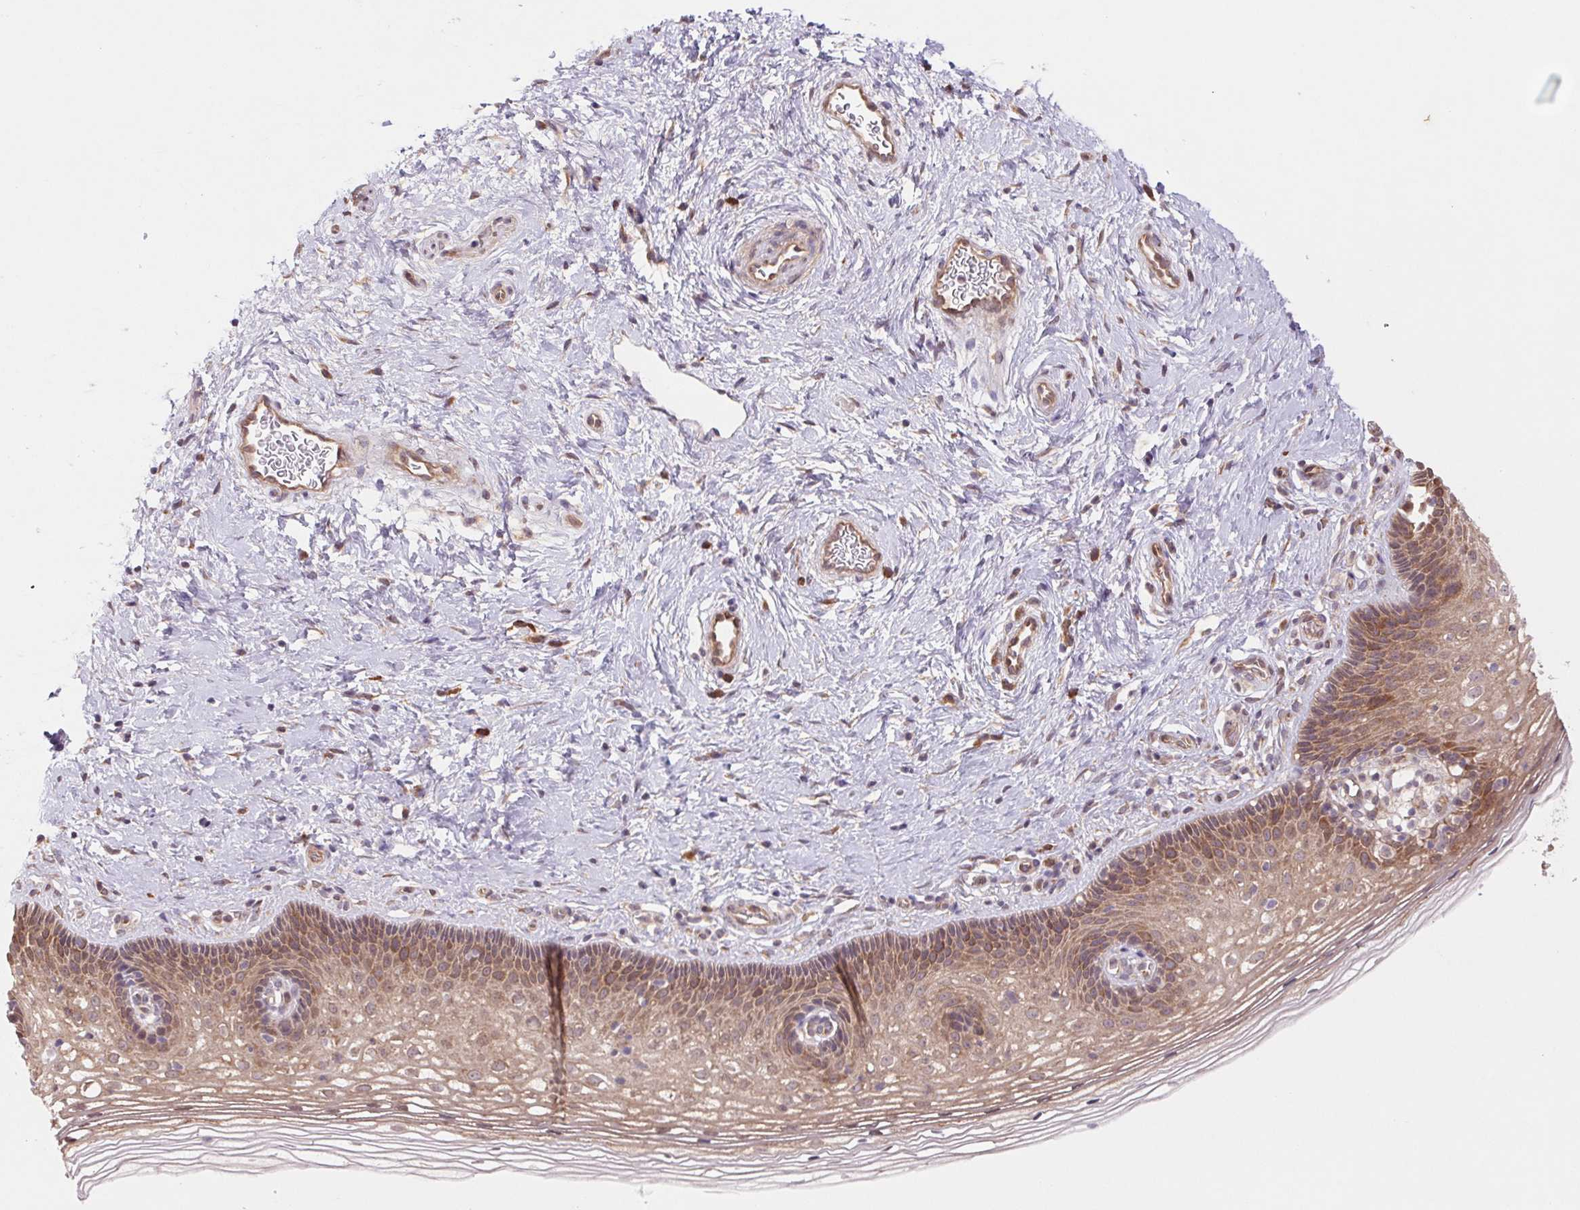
{"staining": {"intensity": "weak", "quantity": ">75%", "location": "cytoplasmic/membranous"}, "tissue": "cervix", "cell_type": "Glandular cells", "image_type": "normal", "snomed": [{"axis": "morphology", "description": "Normal tissue, NOS"}, {"axis": "topography", "description": "Cervix"}], "caption": "Immunohistochemical staining of unremarkable cervix demonstrates weak cytoplasmic/membranous protein expression in approximately >75% of glandular cells. The staining was performed using DAB to visualize the protein expression in brown, while the nuclei were stained in blue with hematoxylin (Magnification: 20x).", "gene": "RRM1", "patient": {"sex": "female", "age": 34}}